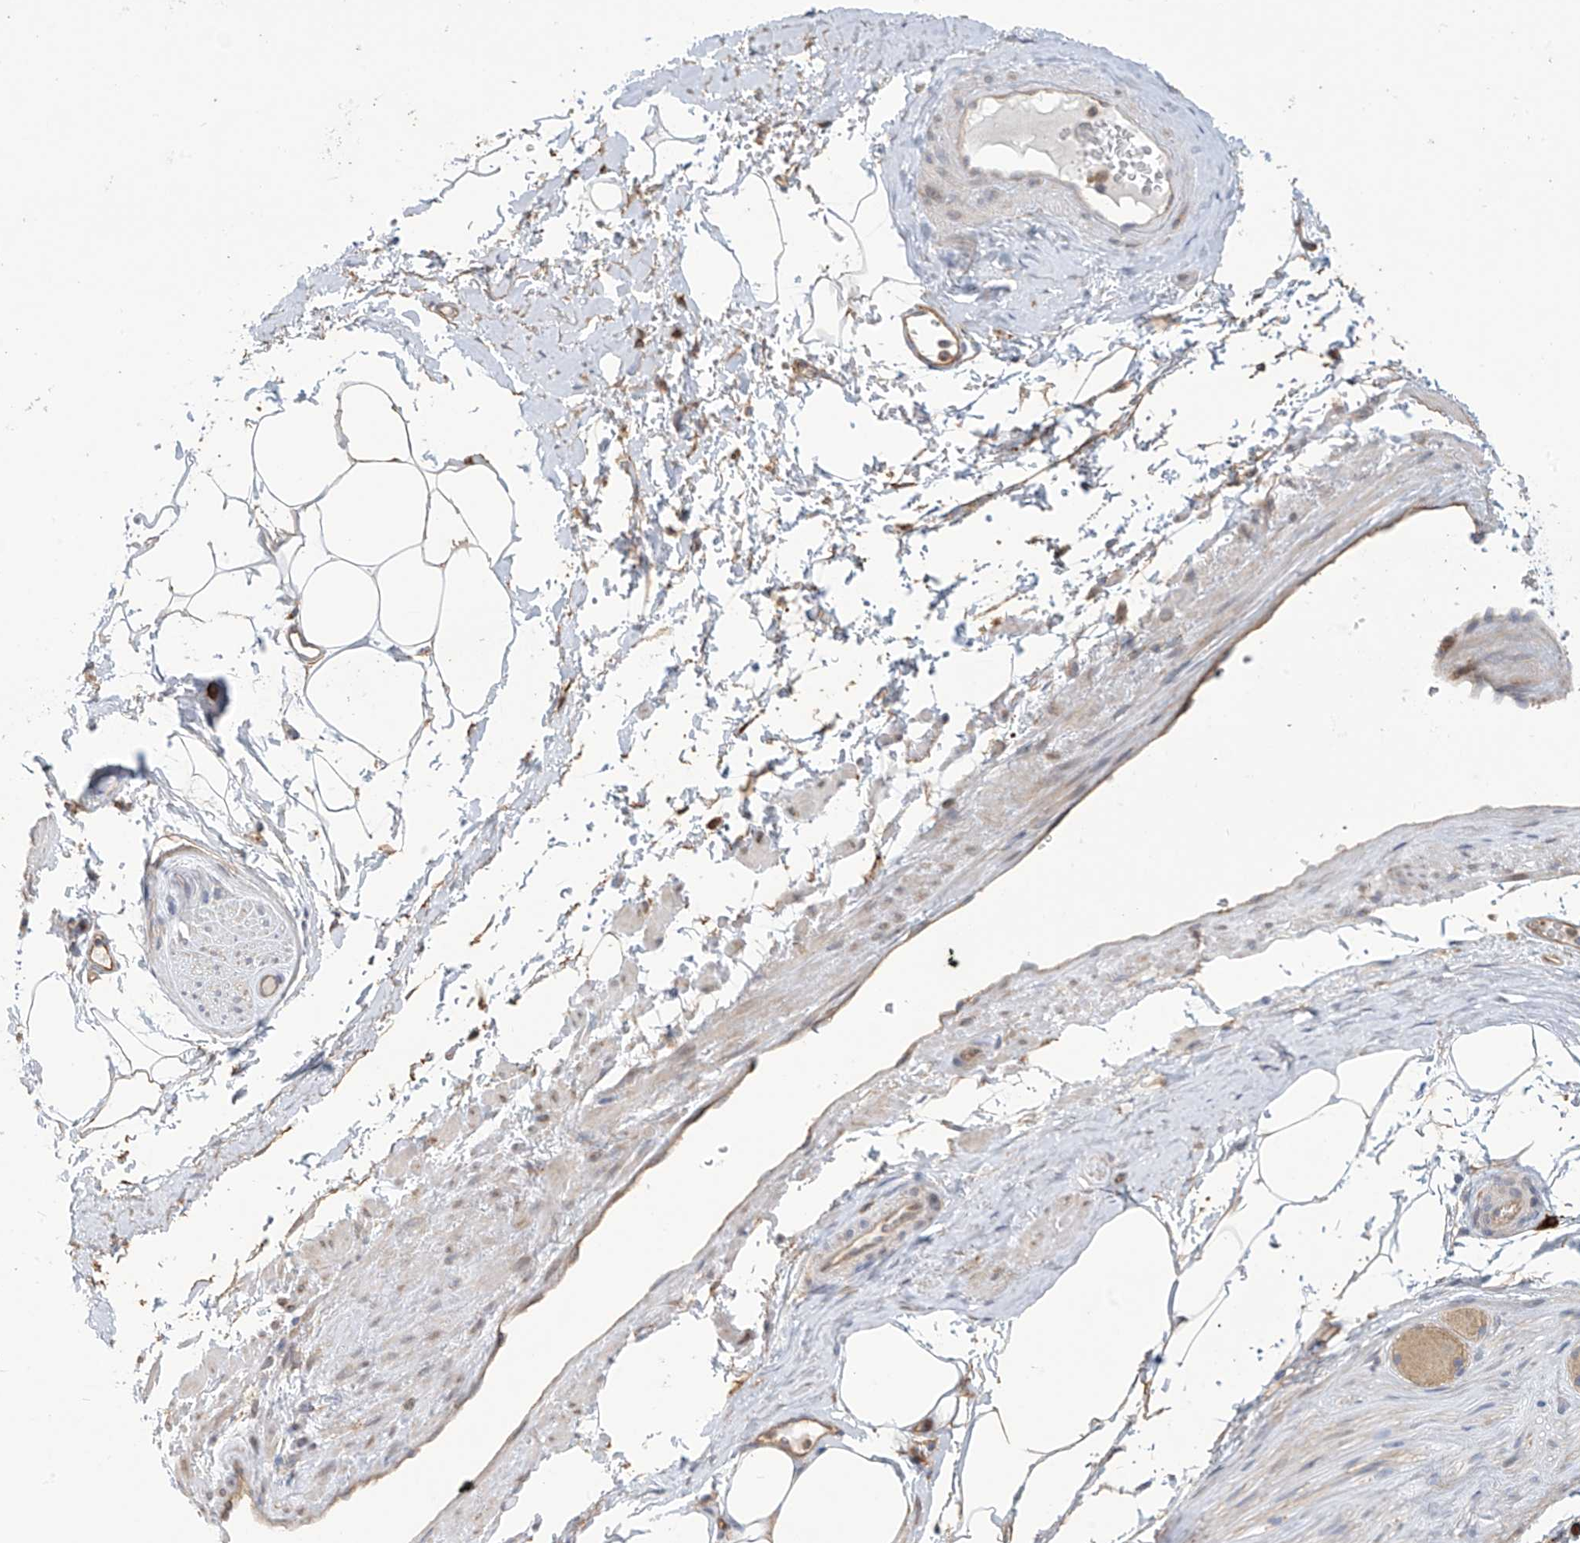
{"staining": {"intensity": "weak", "quantity": "<25%", "location": "cytoplasmic/membranous"}, "tissue": "adipose tissue", "cell_type": "Adipocytes", "image_type": "normal", "snomed": [{"axis": "morphology", "description": "Normal tissue, NOS"}, {"axis": "morphology", "description": "Adenocarcinoma, Low grade"}, {"axis": "topography", "description": "Prostate"}, {"axis": "topography", "description": "Peripheral nerve tissue"}], "caption": "IHC micrograph of unremarkable adipose tissue stained for a protein (brown), which demonstrates no staining in adipocytes.", "gene": "KIAA1522", "patient": {"sex": "male", "age": 63}}